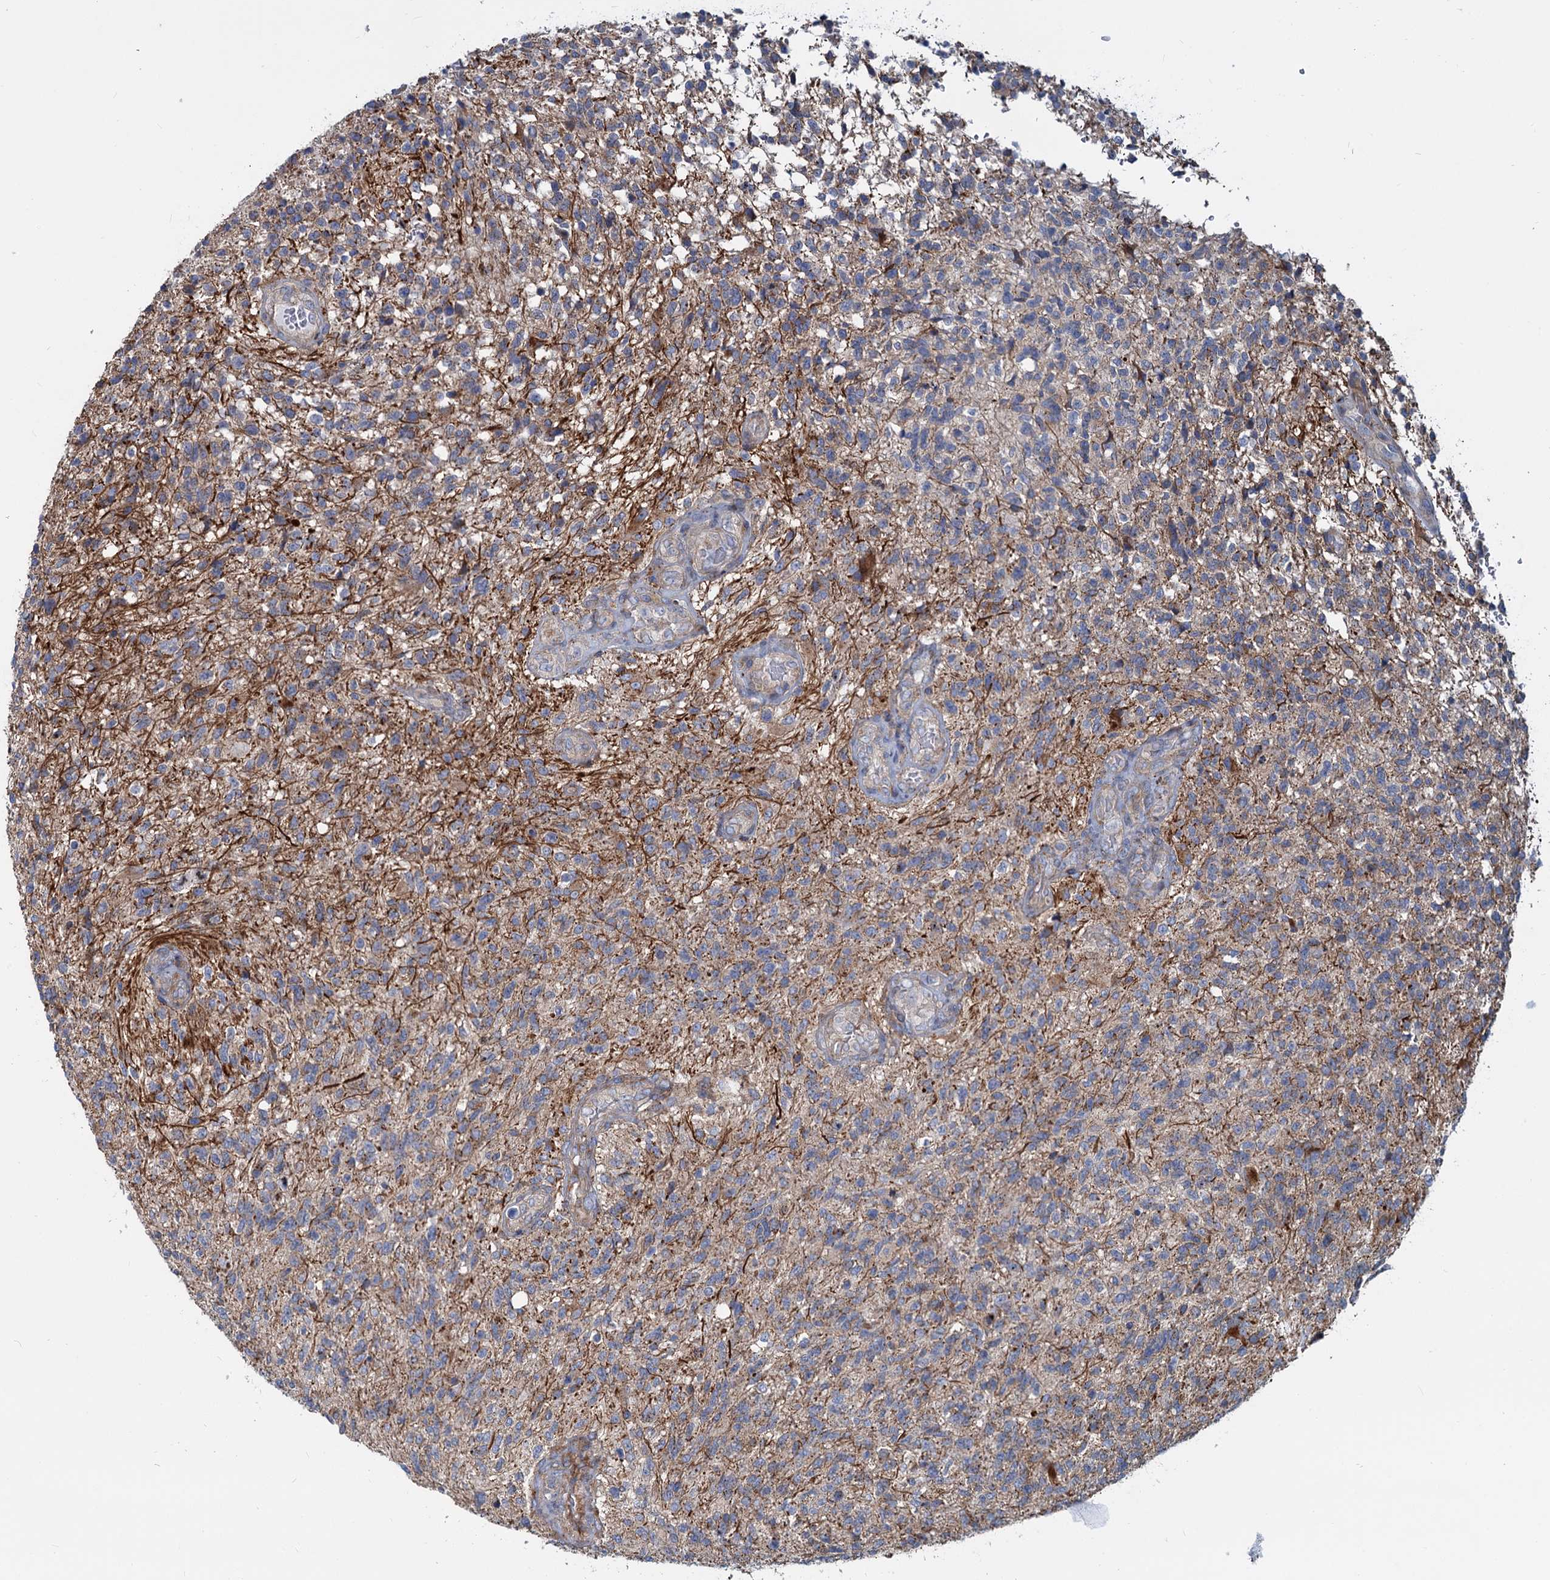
{"staining": {"intensity": "negative", "quantity": "none", "location": "none"}, "tissue": "glioma", "cell_type": "Tumor cells", "image_type": "cancer", "snomed": [{"axis": "morphology", "description": "Glioma, malignant, High grade"}, {"axis": "topography", "description": "Brain"}], "caption": "Human high-grade glioma (malignant) stained for a protein using IHC demonstrates no expression in tumor cells.", "gene": "PSEN1", "patient": {"sex": "male", "age": 56}}